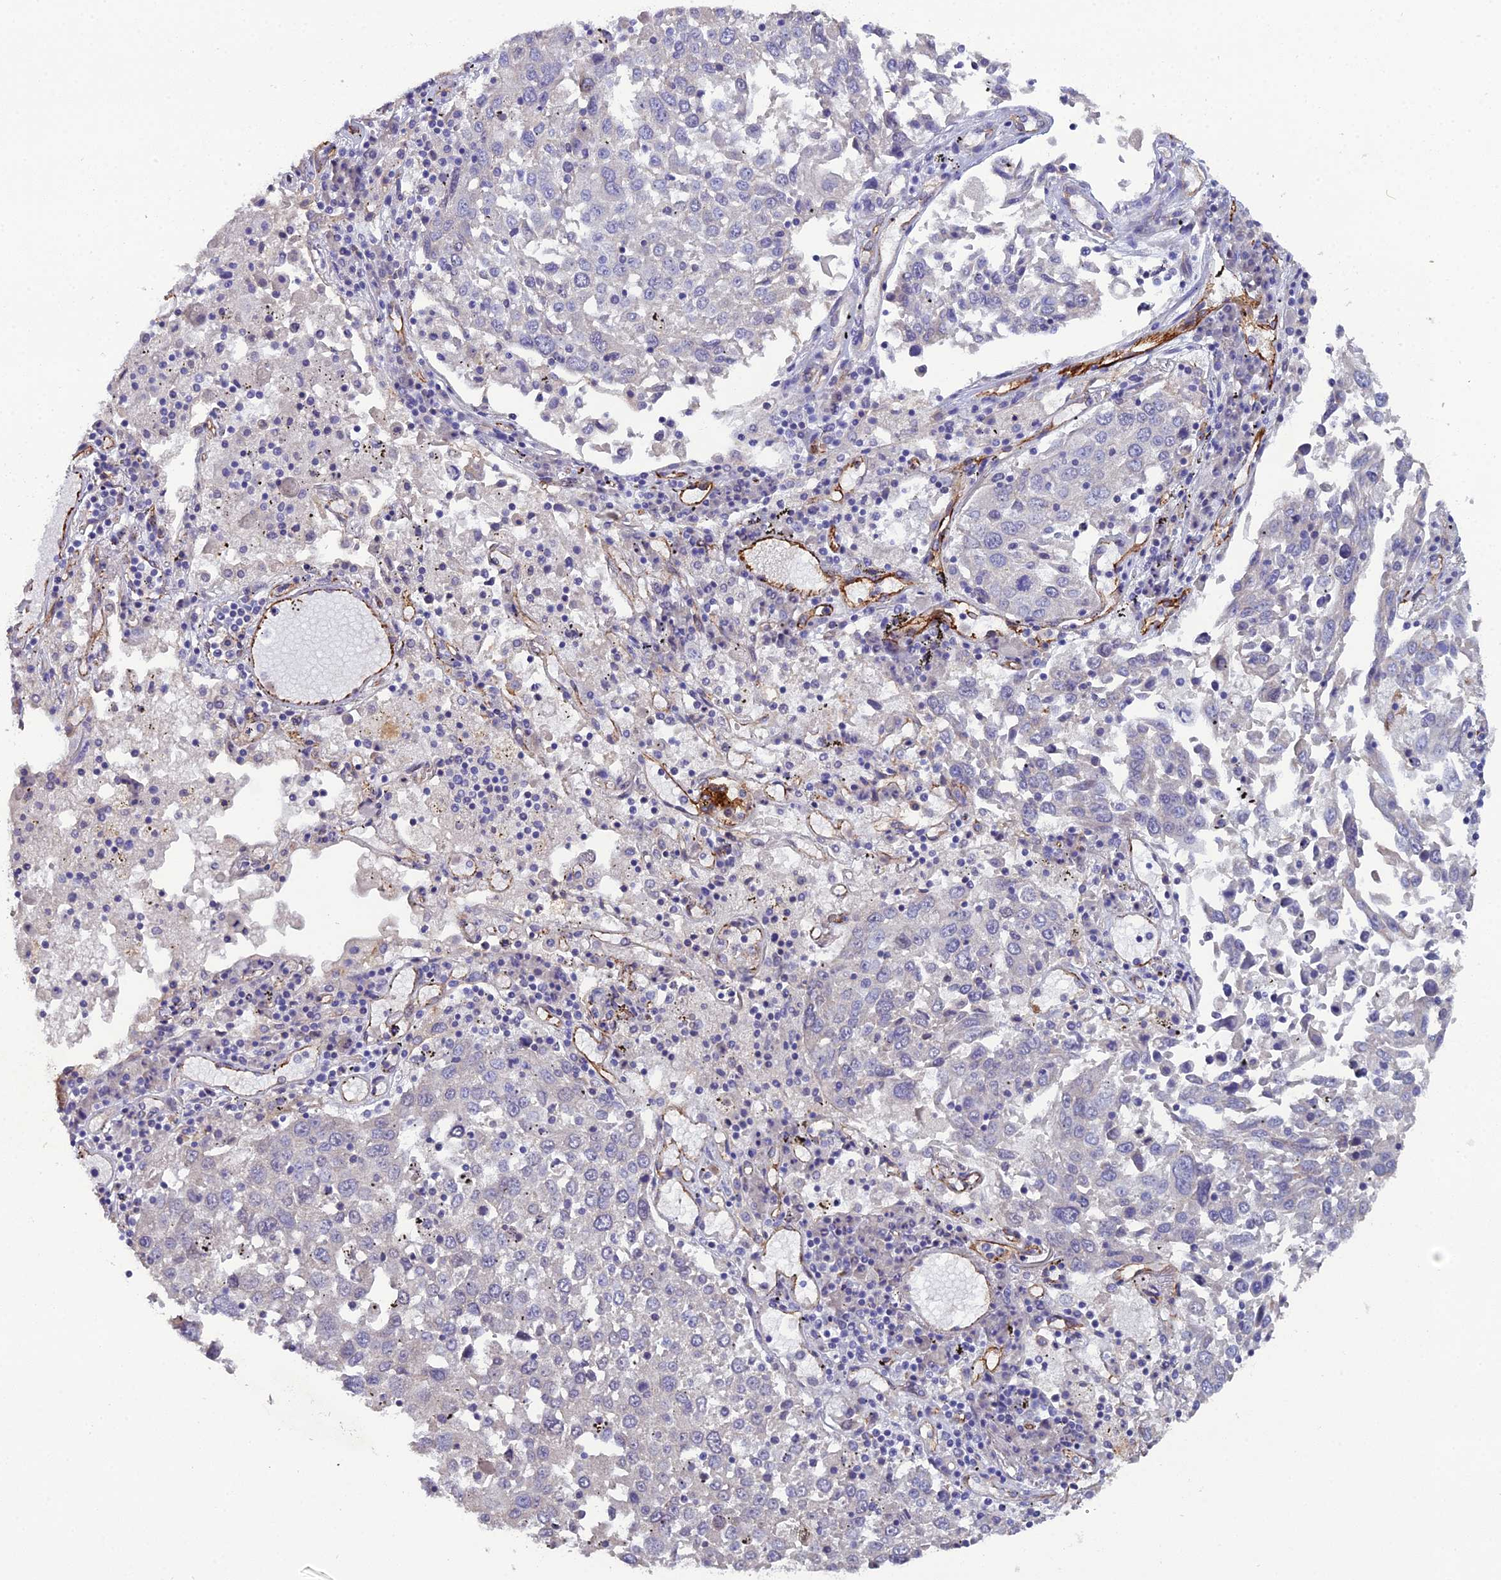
{"staining": {"intensity": "negative", "quantity": "none", "location": "none"}, "tissue": "lung cancer", "cell_type": "Tumor cells", "image_type": "cancer", "snomed": [{"axis": "morphology", "description": "Squamous cell carcinoma, NOS"}, {"axis": "topography", "description": "Lung"}], "caption": "Immunohistochemistry micrograph of squamous cell carcinoma (lung) stained for a protein (brown), which shows no positivity in tumor cells.", "gene": "CFAP47", "patient": {"sex": "male", "age": 65}}